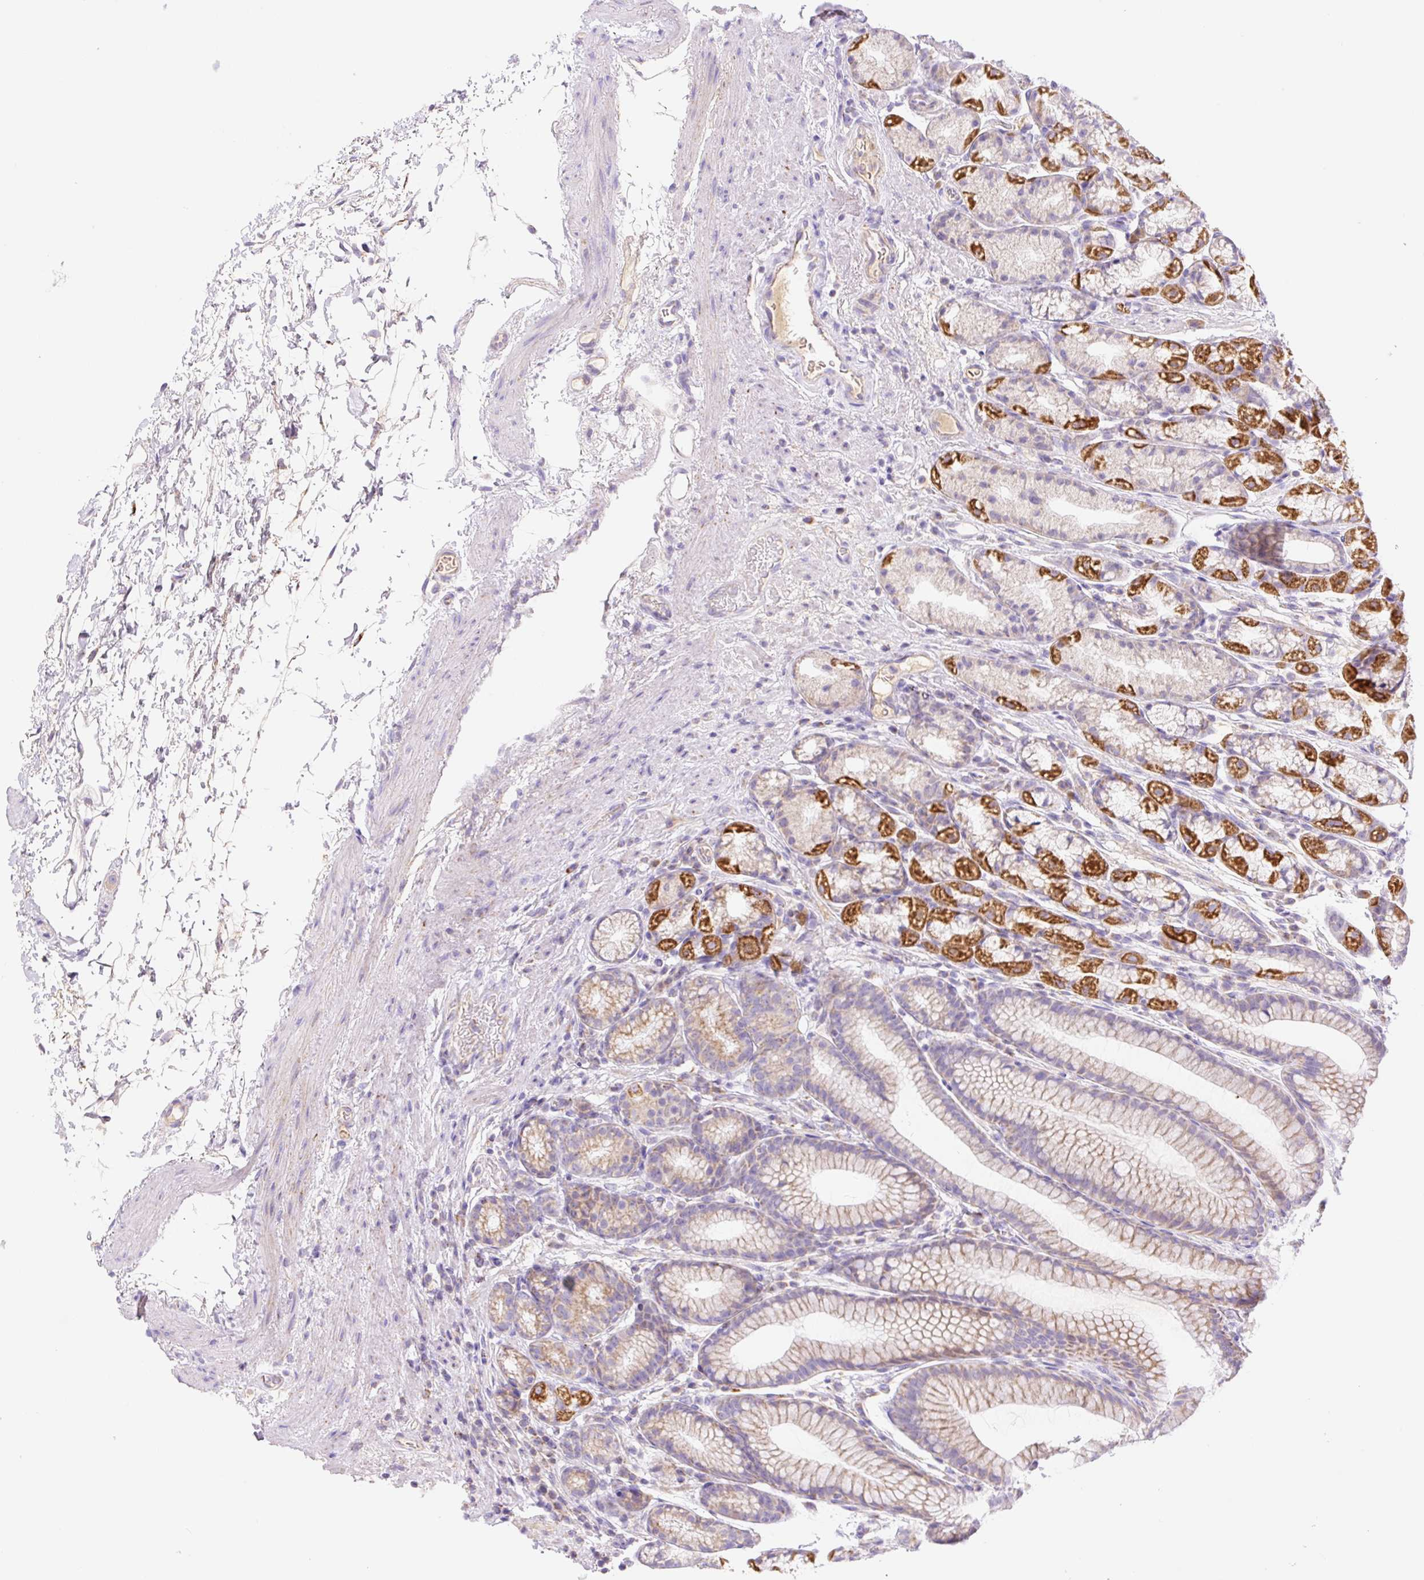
{"staining": {"intensity": "strong", "quantity": "25%-75%", "location": "cytoplasmic/membranous"}, "tissue": "stomach", "cell_type": "Glandular cells", "image_type": "normal", "snomed": [{"axis": "morphology", "description": "Normal tissue, NOS"}, {"axis": "topography", "description": "Stomach, lower"}], "caption": "A brown stain highlights strong cytoplasmic/membranous staining of a protein in glandular cells of normal human stomach. Using DAB (brown) and hematoxylin (blue) stains, captured at high magnification using brightfield microscopy.", "gene": "ETNK2", "patient": {"sex": "male", "age": 67}}